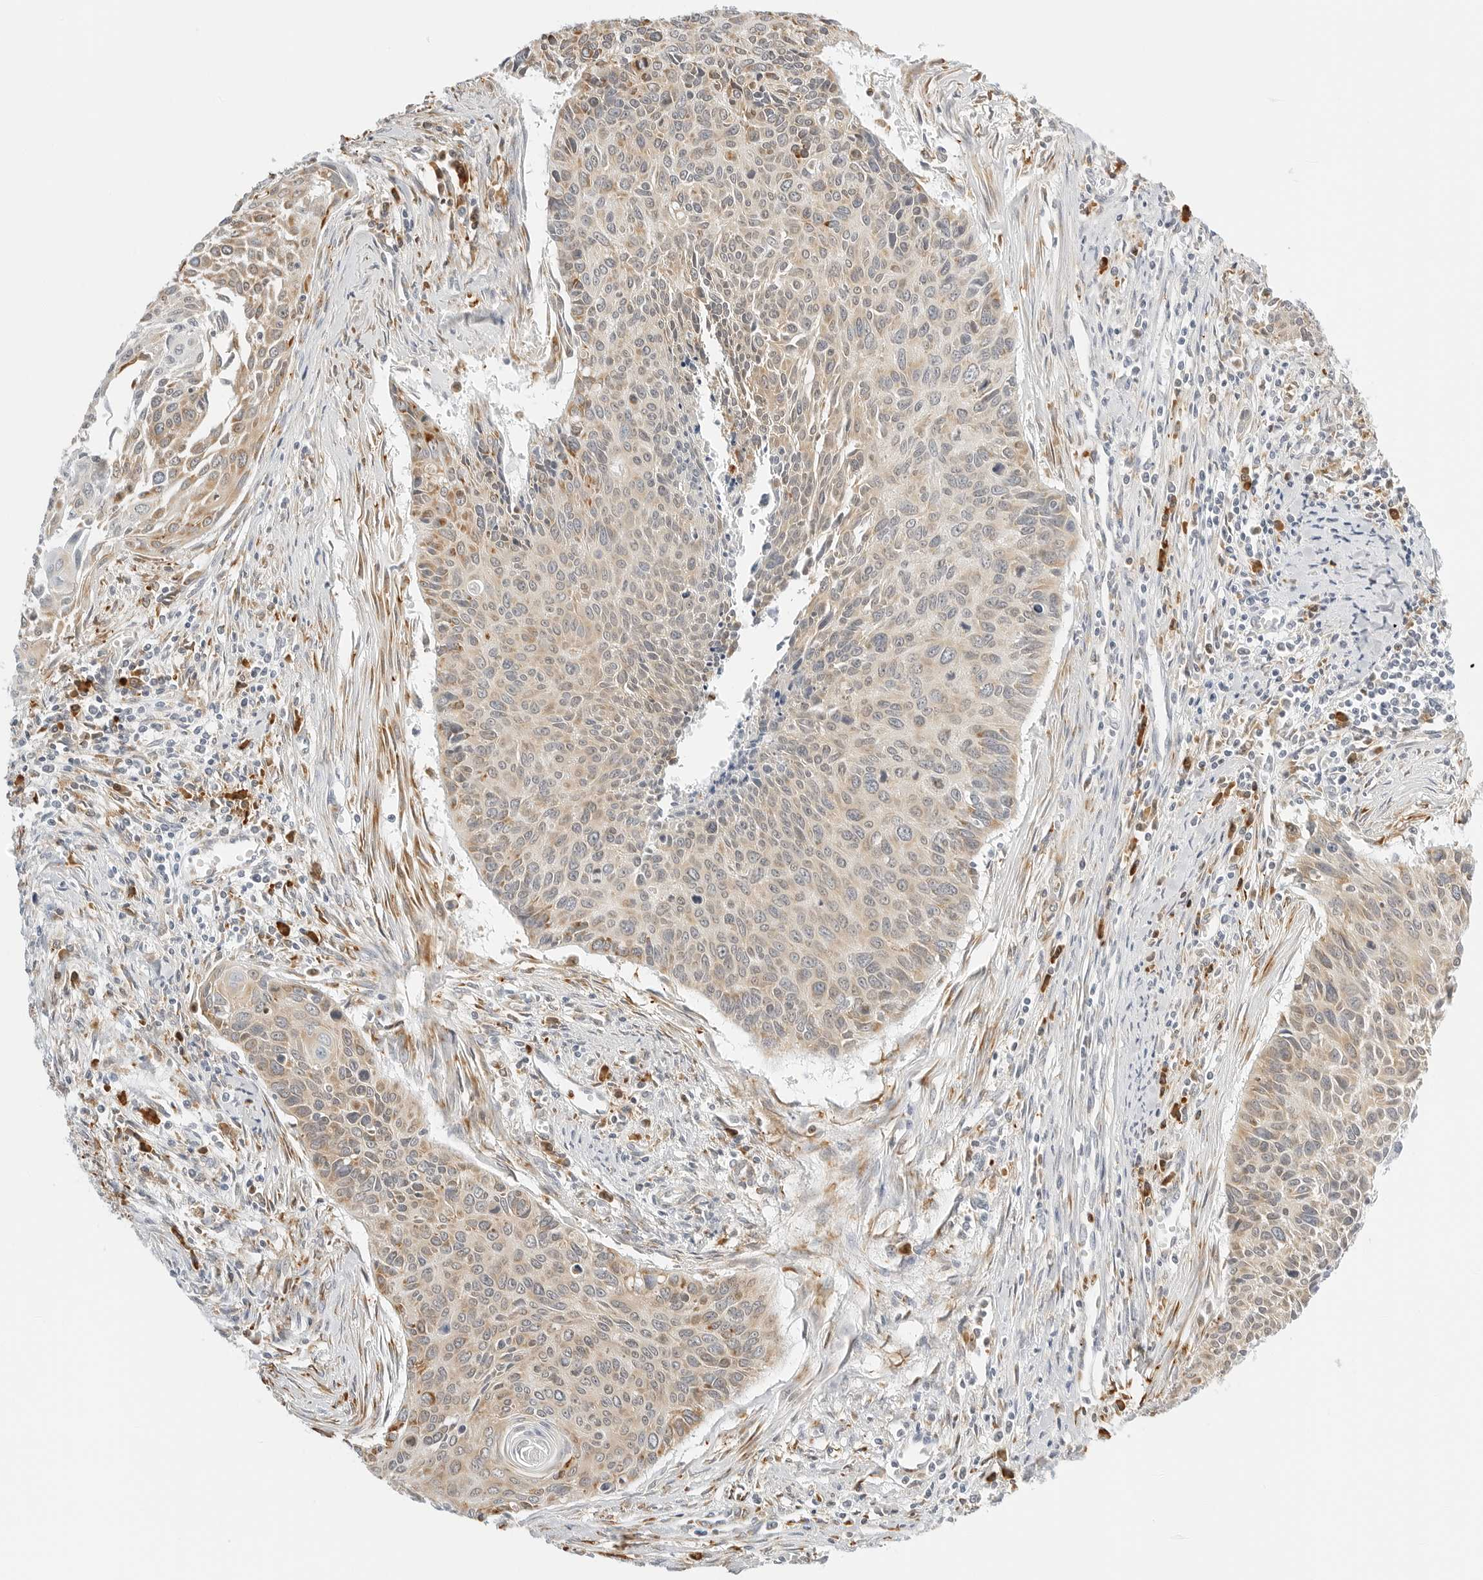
{"staining": {"intensity": "weak", "quantity": ">75%", "location": "cytoplasmic/membranous"}, "tissue": "cervical cancer", "cell_type": "Tumor cells", "image_type": "cancer", "snomed": [{"axis": "morphology", "description": "Squamous cell carcinoma, NOS"}, {"axis": "topography", "description": "Cervix"}], "caption": "A brown stain labels weak cytoplasmic/membranous positivity of a protein in cervical cancer (squamous cell carcinoma) tumor cells.", "gene": "THEM4", "patient": {"sex": "female", "age": 55}}